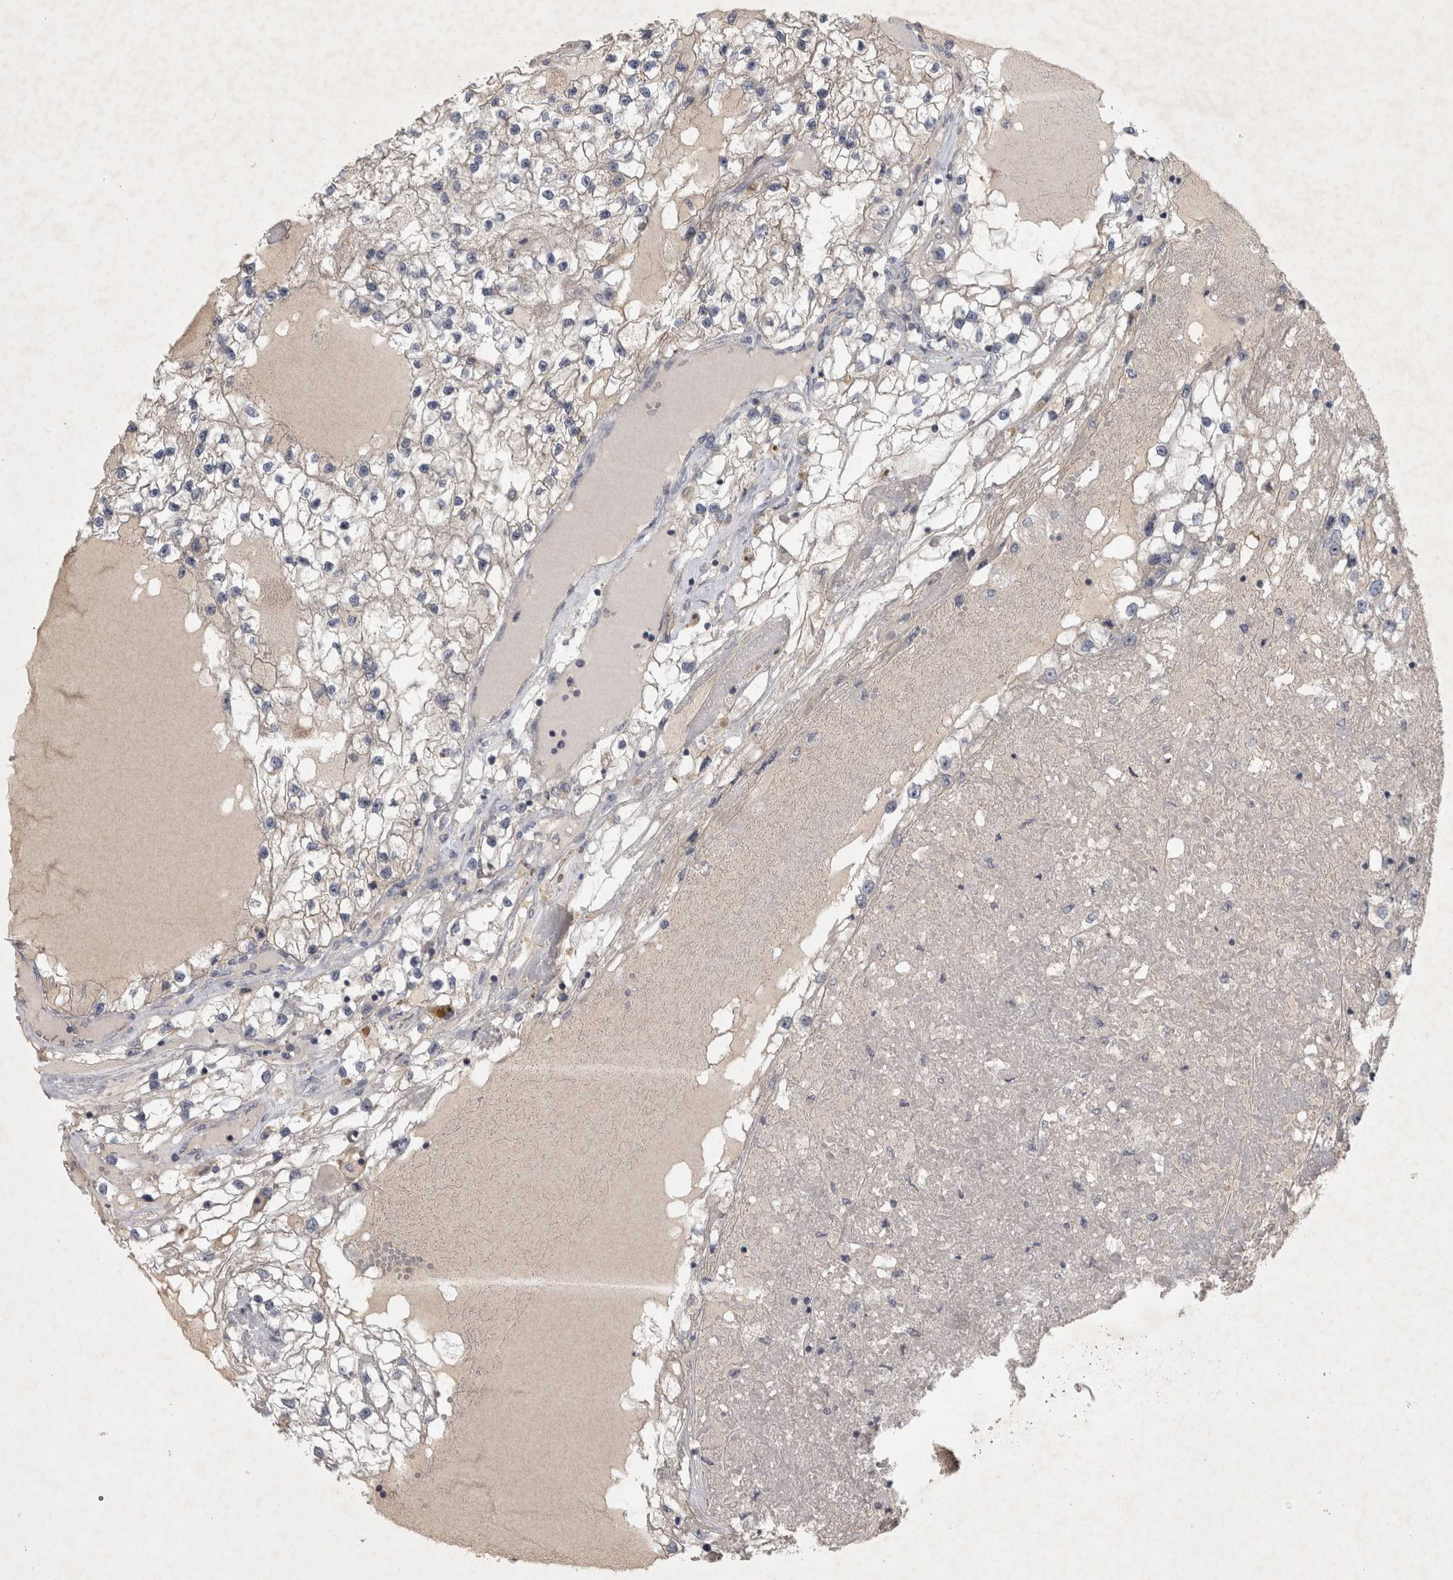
{"staining": {"intensity": "negative", "quantity": "none", "location": "none"}, "tissue": "renal cancer", "cell_type": "Tumor cells", "image_type": "cancer", "snomed": [{"axis": "morphology", "description": "Adenocarcinoma, NOS"}, {"axis": "topography", "description": "Kidney"}], "caption": "DAB immunohistochemical staining of human renal cancer (adenocarcinoma) demonstrates no significant expression in tumor cells.", "gene": "ENPP7", "patient": {"sex": "male", "age": 68}}